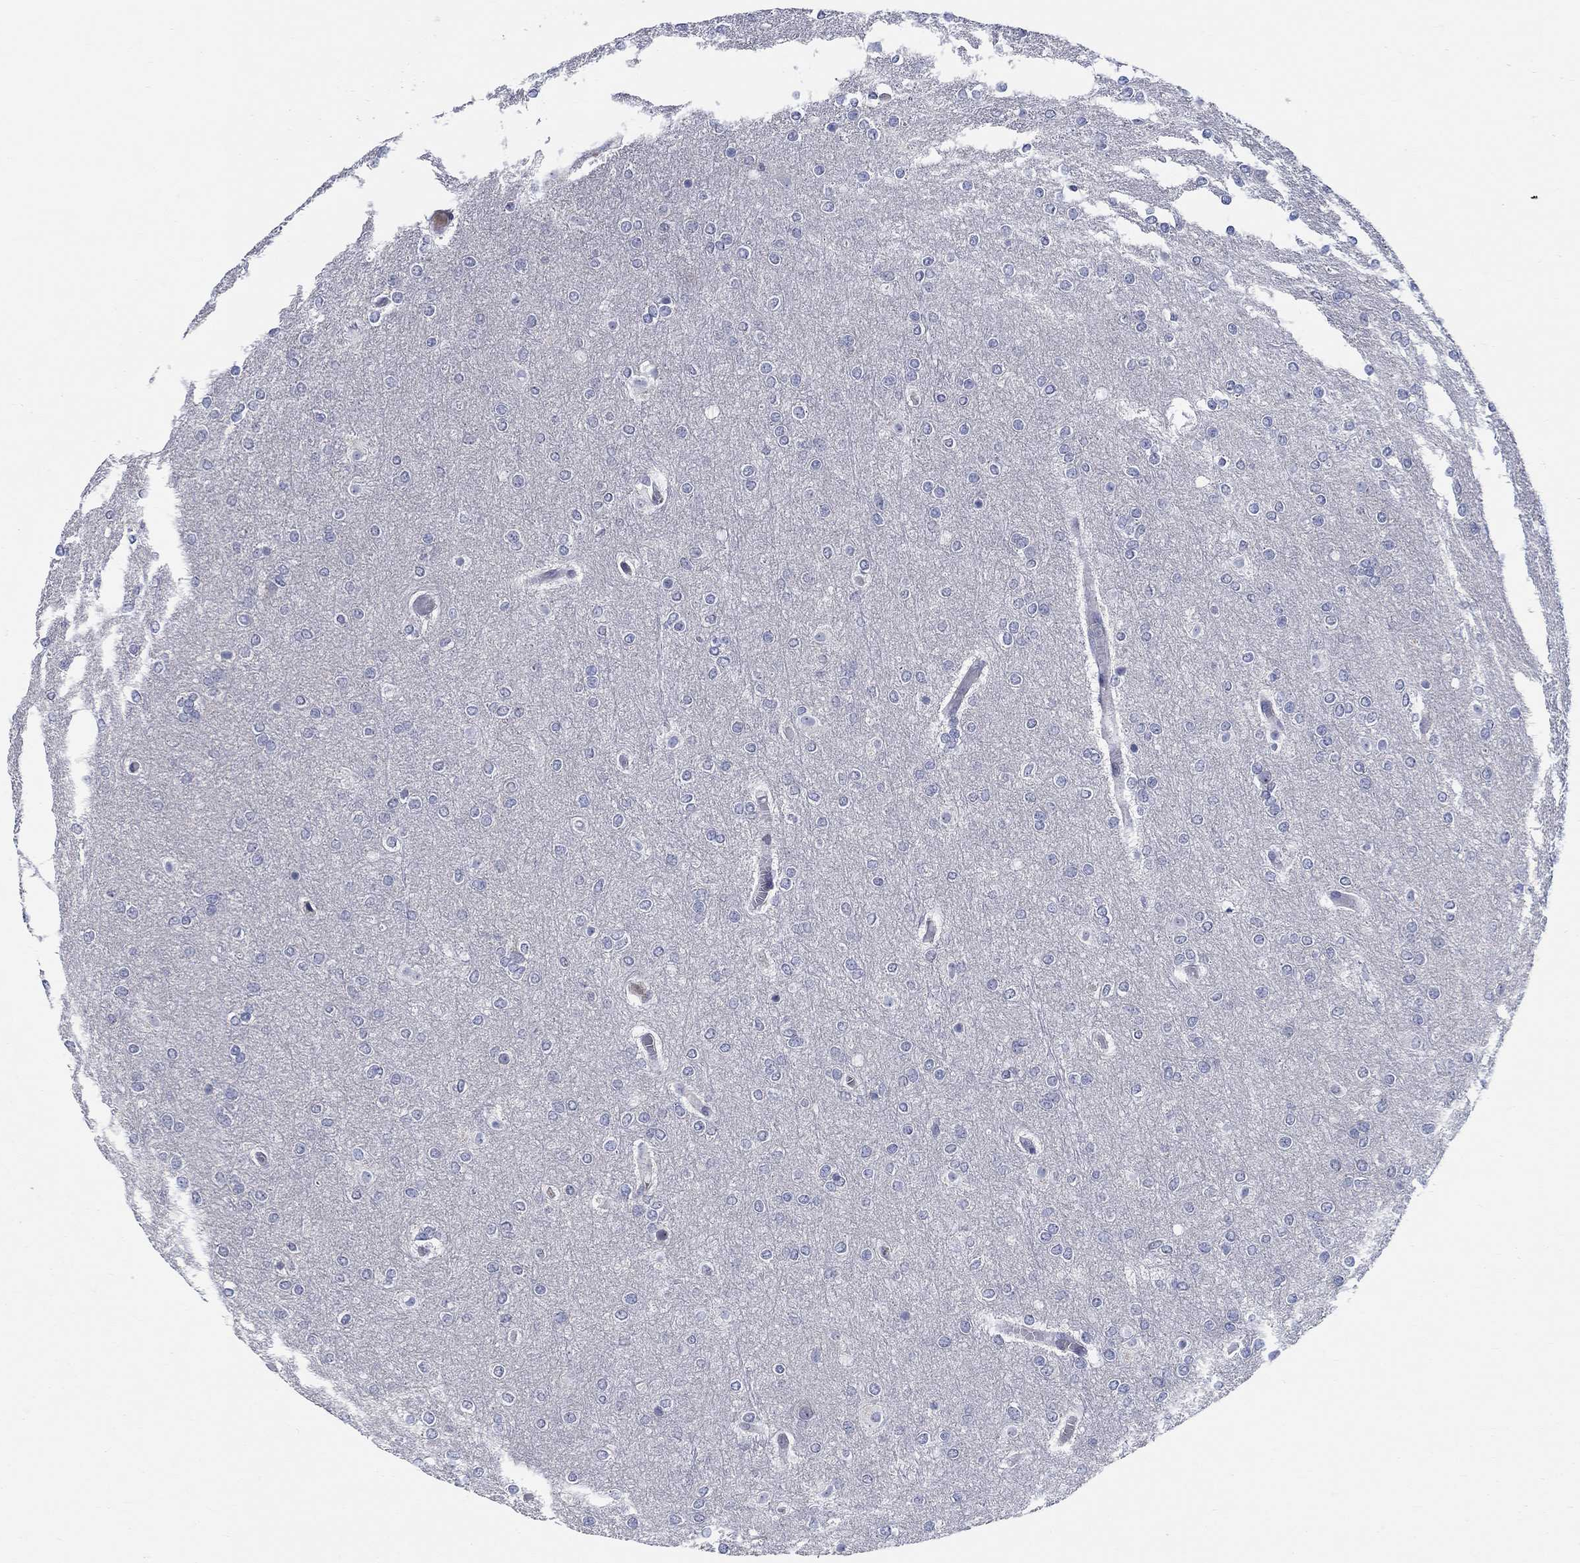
{"staining": {"intensity": "negative", "quantity": "none", "location": "none"}, "tissue": "glioma", "cell_type": "Tumor cells", "image_type": "cancer", "snomed": [{"axis": "morphology", "description": "Glioma, malignant, High grade"}, {"axis": "topography", "description": "Brain"}], "caption": "IHC image of neoplastic tissue: human glioma stained with DAB displays no significant protein expression in tumor cells.", "gene": "SMIM18", "patient": {"sex": "female", "age": 61}}